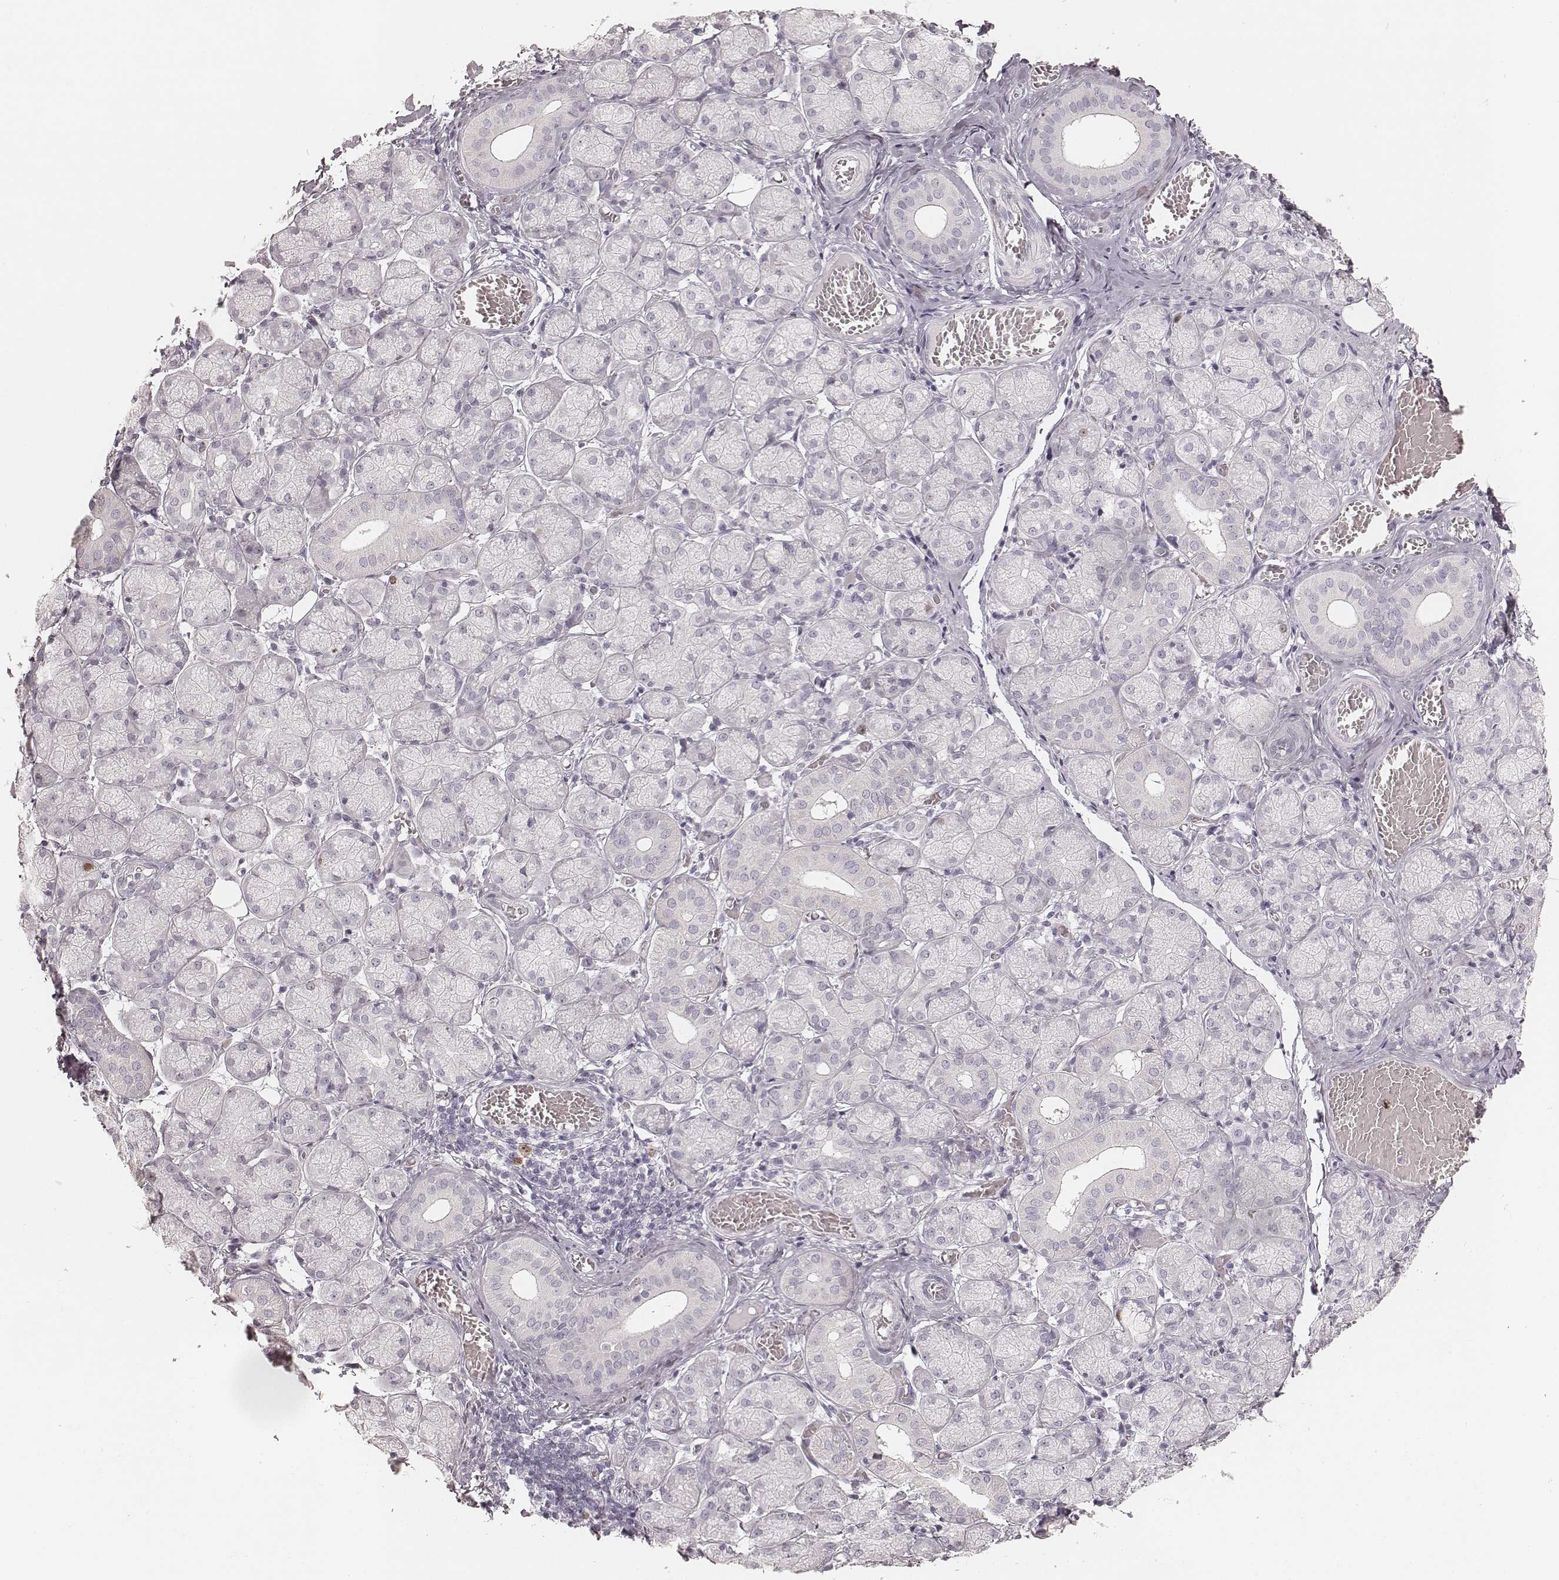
{"staining": {"intensity": "negative", "quantity": "none", "location": "none"}, "tissue": "salivary gland", "cell_type": "Glandular cells", "image_type": "normal", "snomed": [{"axis": "morphology", "description": "Normal tissue, NOS"}, {"axis": "topography", "description": "Salivary gland"}, {"axis": "topography", "description": "Peripheral nerve tissue"}], "caption": "Immunohistochemistry of unremarkable human salivary gland exhibits no staining in glandular cells.", "gene": "TEX37", "patient": {"sex": "female", "age": 24}}